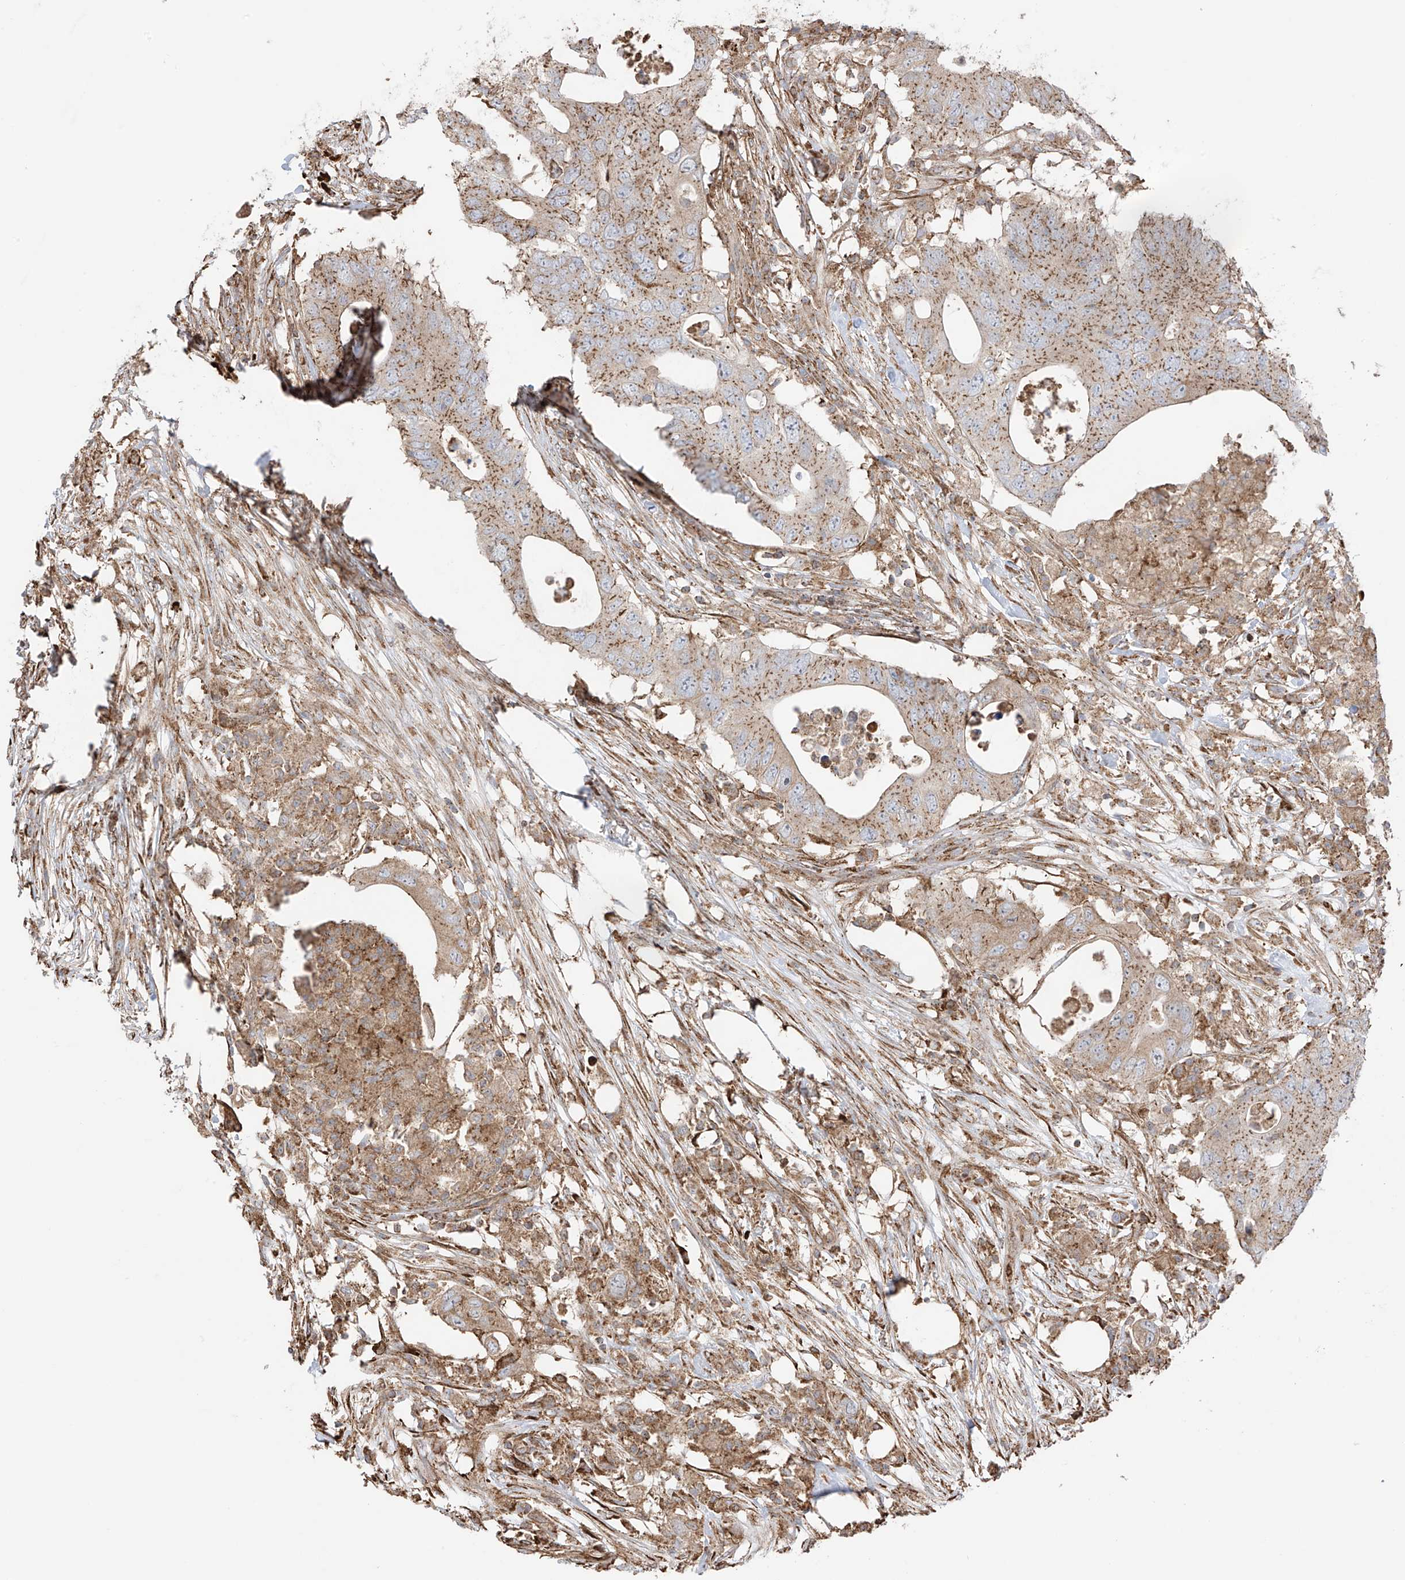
{"staining": {"intensity": "moderate", "quantity": ">75%", "location": "cytoplasmic/membranous"}, "tissue": "colorectal cancer", "cell_type": "Tumor cells", "image_type": "cancer", "snomed": [{"axis": "morphology", "description": "Adenocarcinoma, NOS"}, {"axis": "topography", "description": "Colon"}], "caption": "Tumor cells reveal moderate cytoplasmic/membranous expression in about >75% of cells in colorectal cancer (adenocarcinoma). (Stains: DAB in brown, nuclei in blue, Microscopy: brightfield microscopy at high magnification).", "gene": "XKR3", "patient": {"sex": "male", "age": 71}}